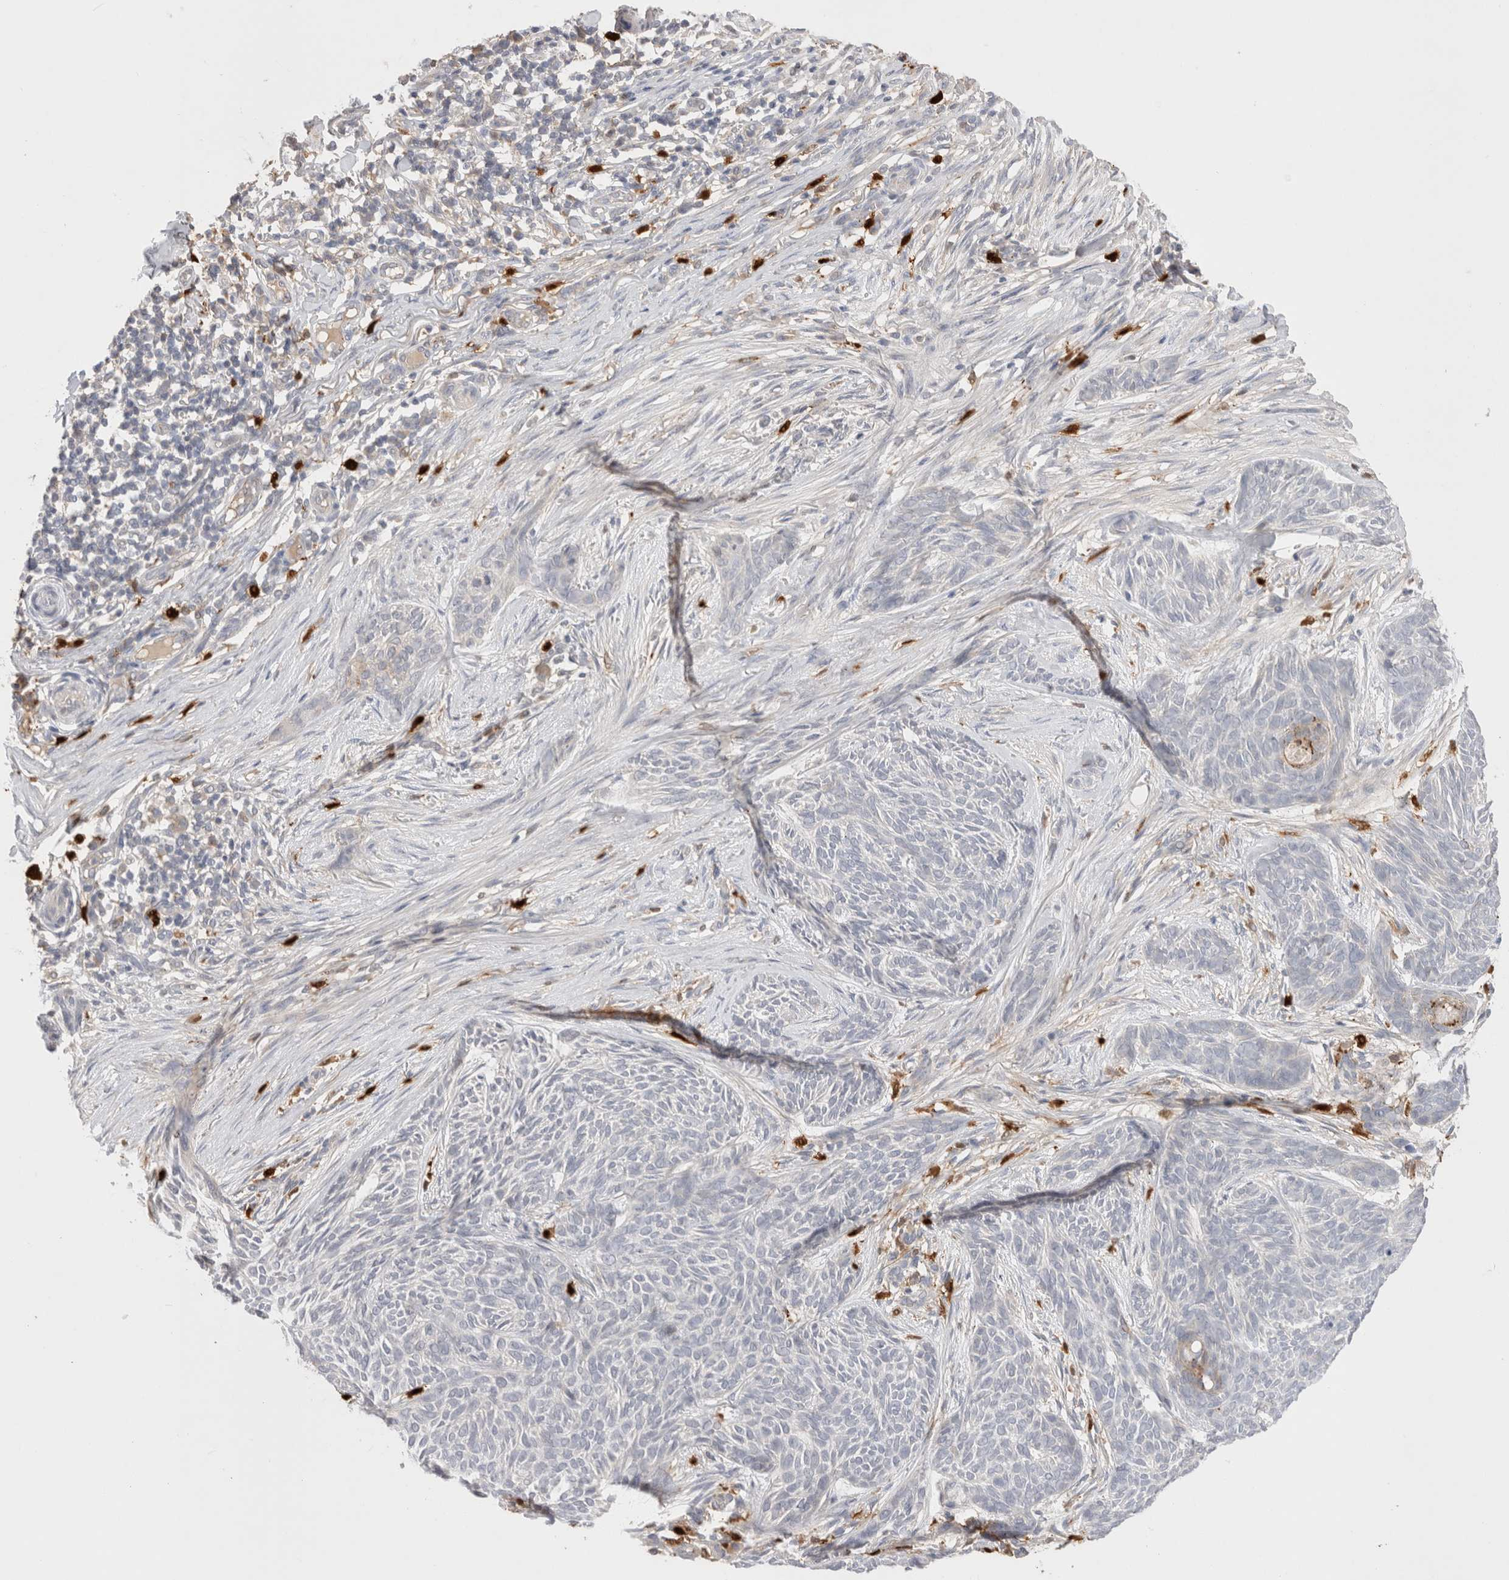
{"staining": {"intensity": "negative", "quantity": "none", "location": "none"}, "tissue": "skin cancer", "cell_type": "Tumor cells", "image_type": "cancer", "snomed": [{"axis": "morphology", "description": "Basal cell carcinoma"}, {"axis": "topography", "description": "Skin"}], "caption": "Immunohistochemistry photomicrograph of neoplastic tissue: basal cell carcinoma (skin) stained with DAB displays no significant protein staining in tumor cells.", "gene": "HPGDS", "patient": {"sex": "female", "age": 59}}